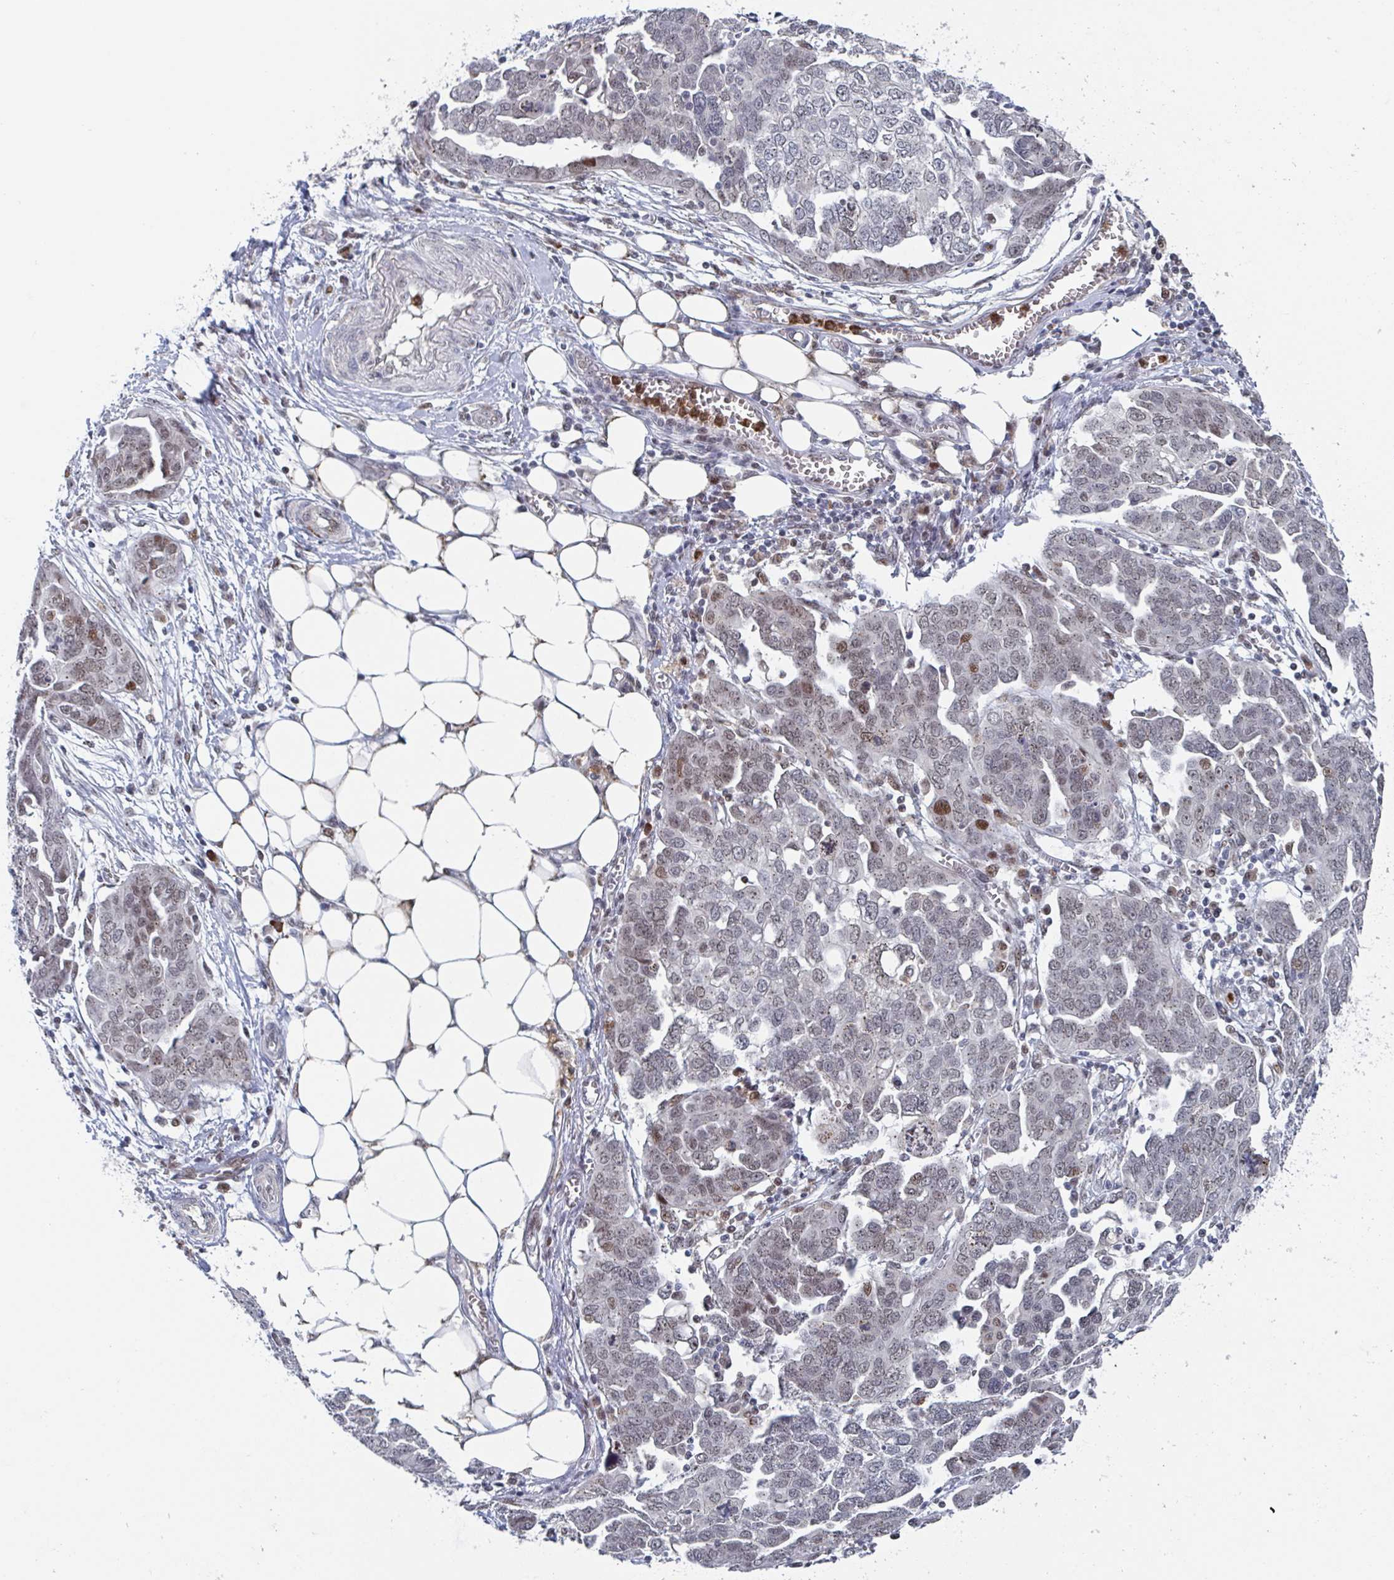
{"staining": {"intensity": "moderate", "quantity": "<25%", "location": "nuclear"}, "tissue": "ovarian cancer", "cell_type": "Tumor cells", "image_type": "cancer", "snomed": [{"axis": "morphology", "description": "Cystadenocarcinoma, serous, NOS"}, {"axis": "topography", "description": "Ovary"}], "caption": "A brown stain labels moderate nuclear positivity of a protein in serous cystadenocarcinoma (ovarian) tumor cells. (Brightfield microscopy of DAB IHC at high magnification).", "gene": "RNF212", "patient": {"sex": "female", "age": 59}}